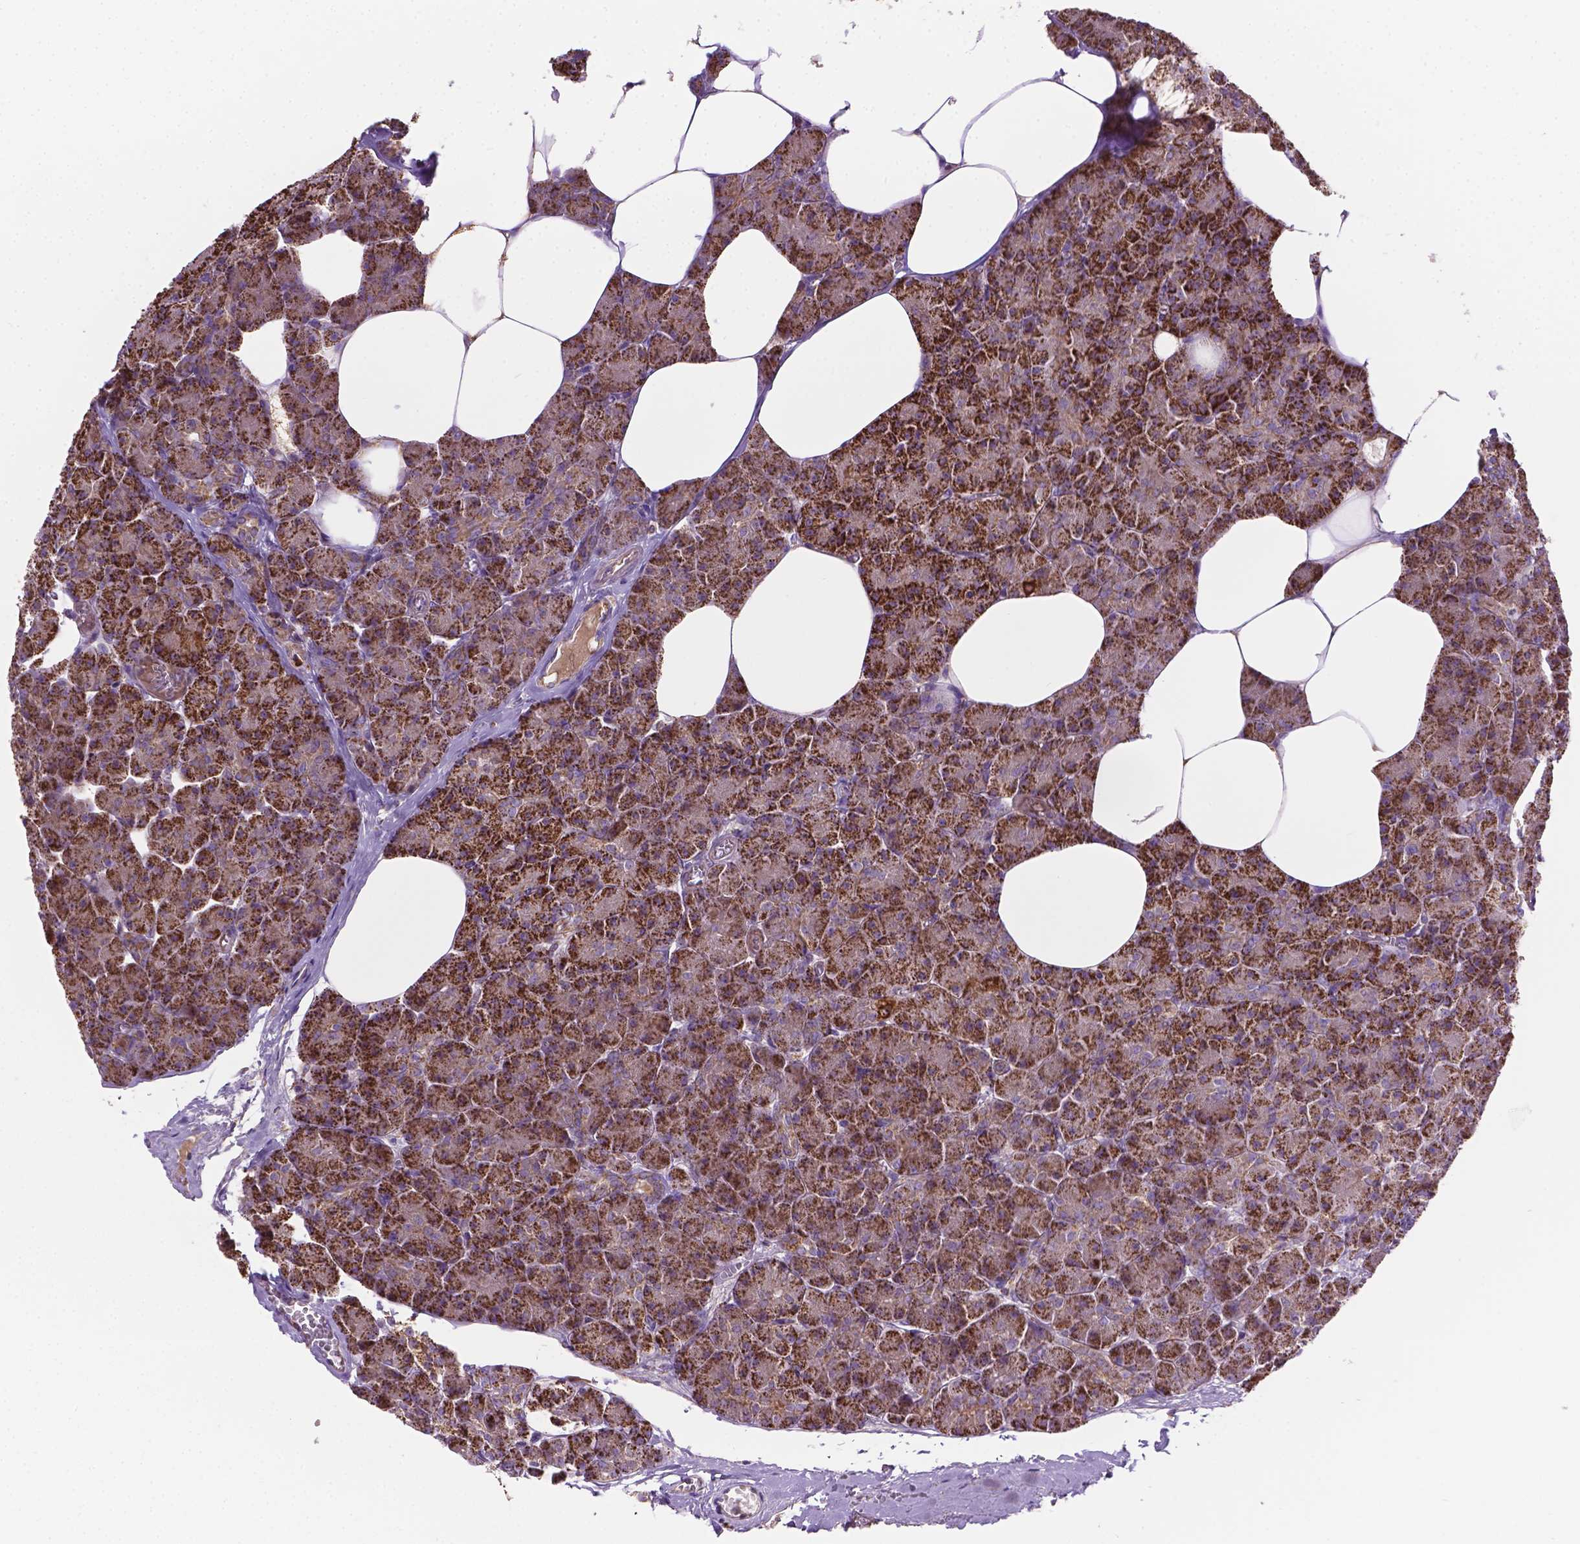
{"staining": {"intensity": "strong", "quantity": ">75%", "location": "cytoplasmic/membranous"}, "tissue": "pancreas", "cell_type": "Exocrine glandular cells", "image_type": "normal", "snomed": [{"axis": "morphology", "description": "Normal tissue, NOS"}, {"axis": "topography", "description": "Pancreas"}], "caption": "Strong cytoplasmic/membranous protein expression is seen in approximately >75% of exocrine glandular cells in pancreas.", "gene": "PIBF1", "patient": {"sex": "female", "age": 45}}